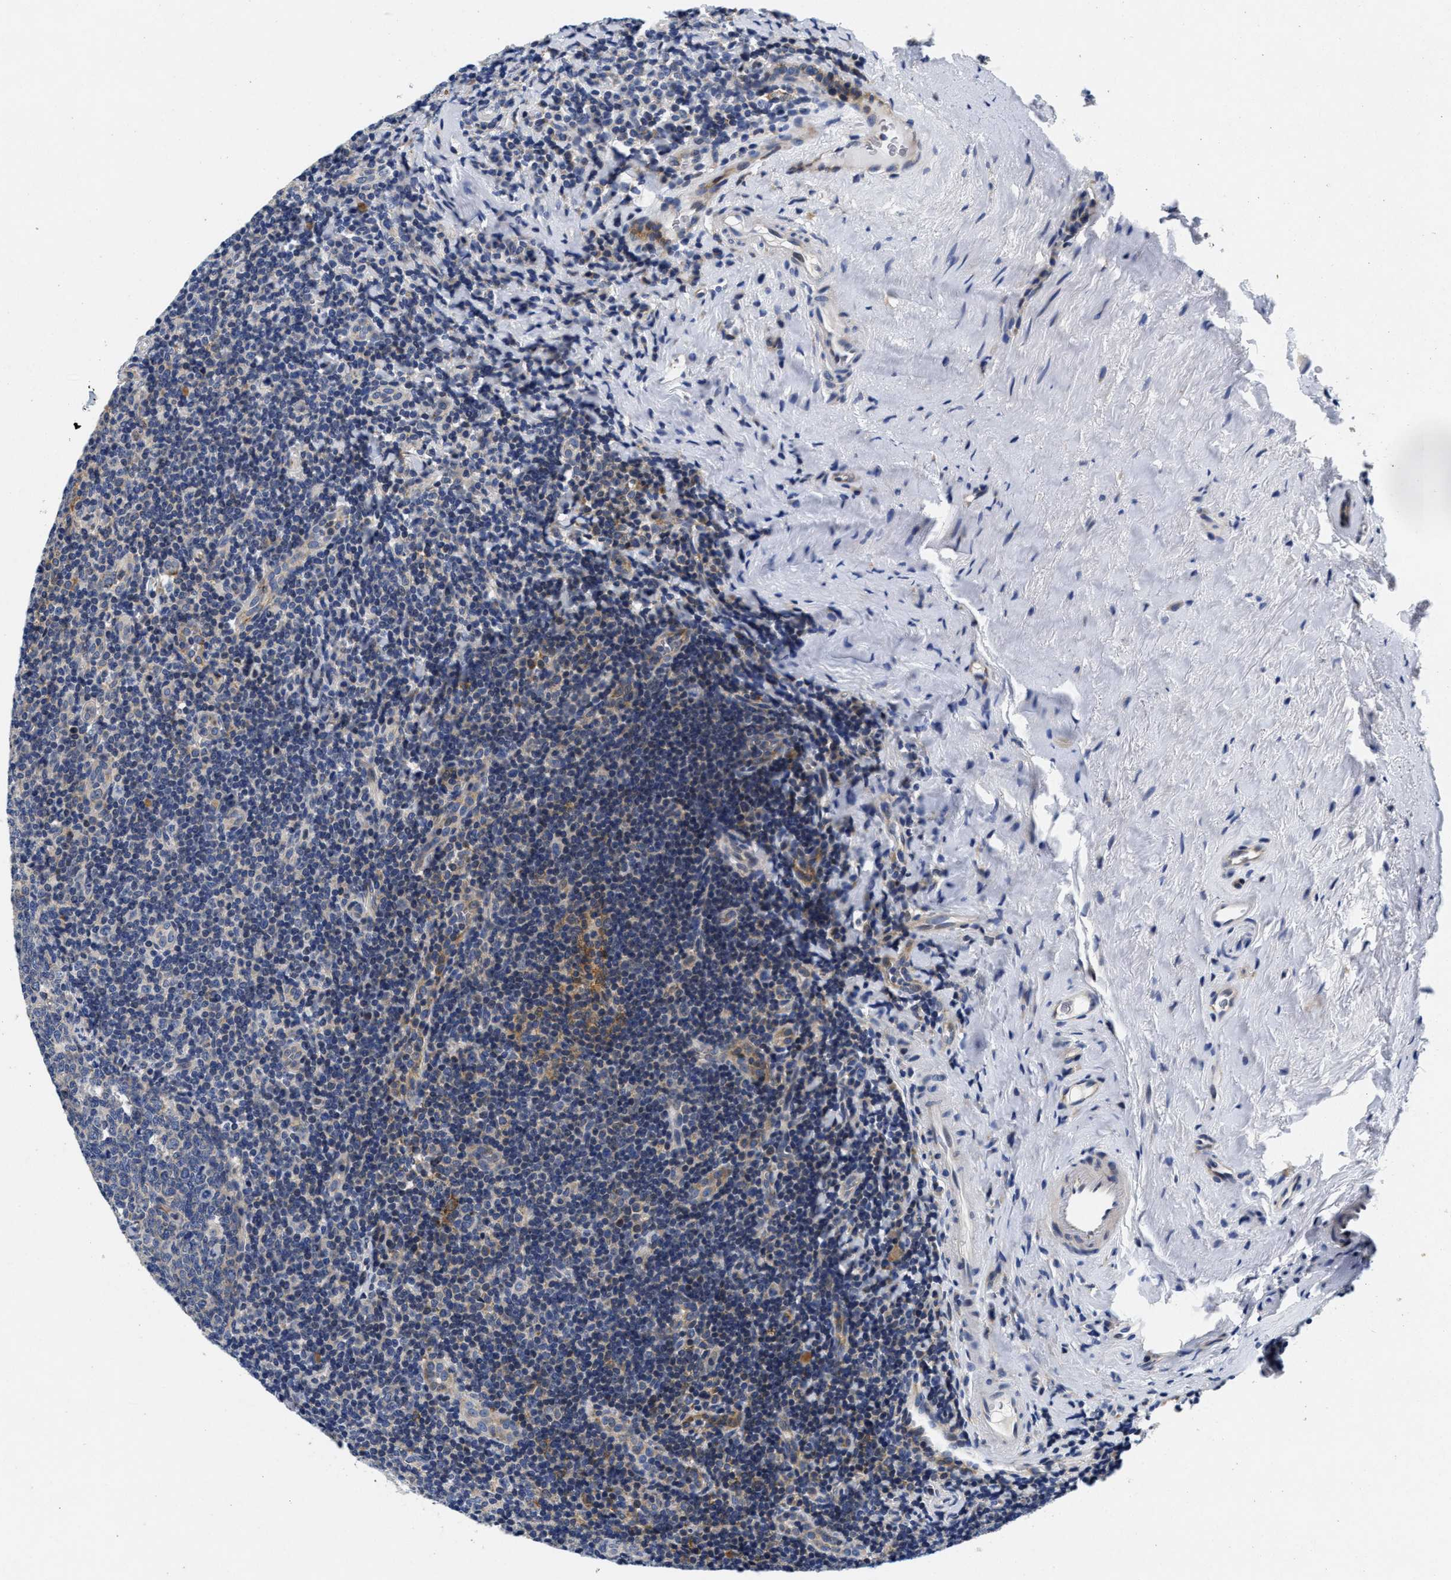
{"staining": {"intensity": "weak", "quantity": "25%-75%", "location": "cytoplasmic/membranous"}, "tissue": "tonsil", "cell_type": "Germinal center cells", "image_type": "normal", "snomed": [{"axis": "morphology", "description": "Normal tissue, NOS"}, {"axis": "topography", "description": "Tonsil"}], "caption": "Tonsil was stained to show a protein in brown. There is low levels of weak cytoplasmic/membranous staining in approximately 25%-75% of germinal center cells.", "gene": "LAD1", "patient": {"sex": "male", "age": 37}}